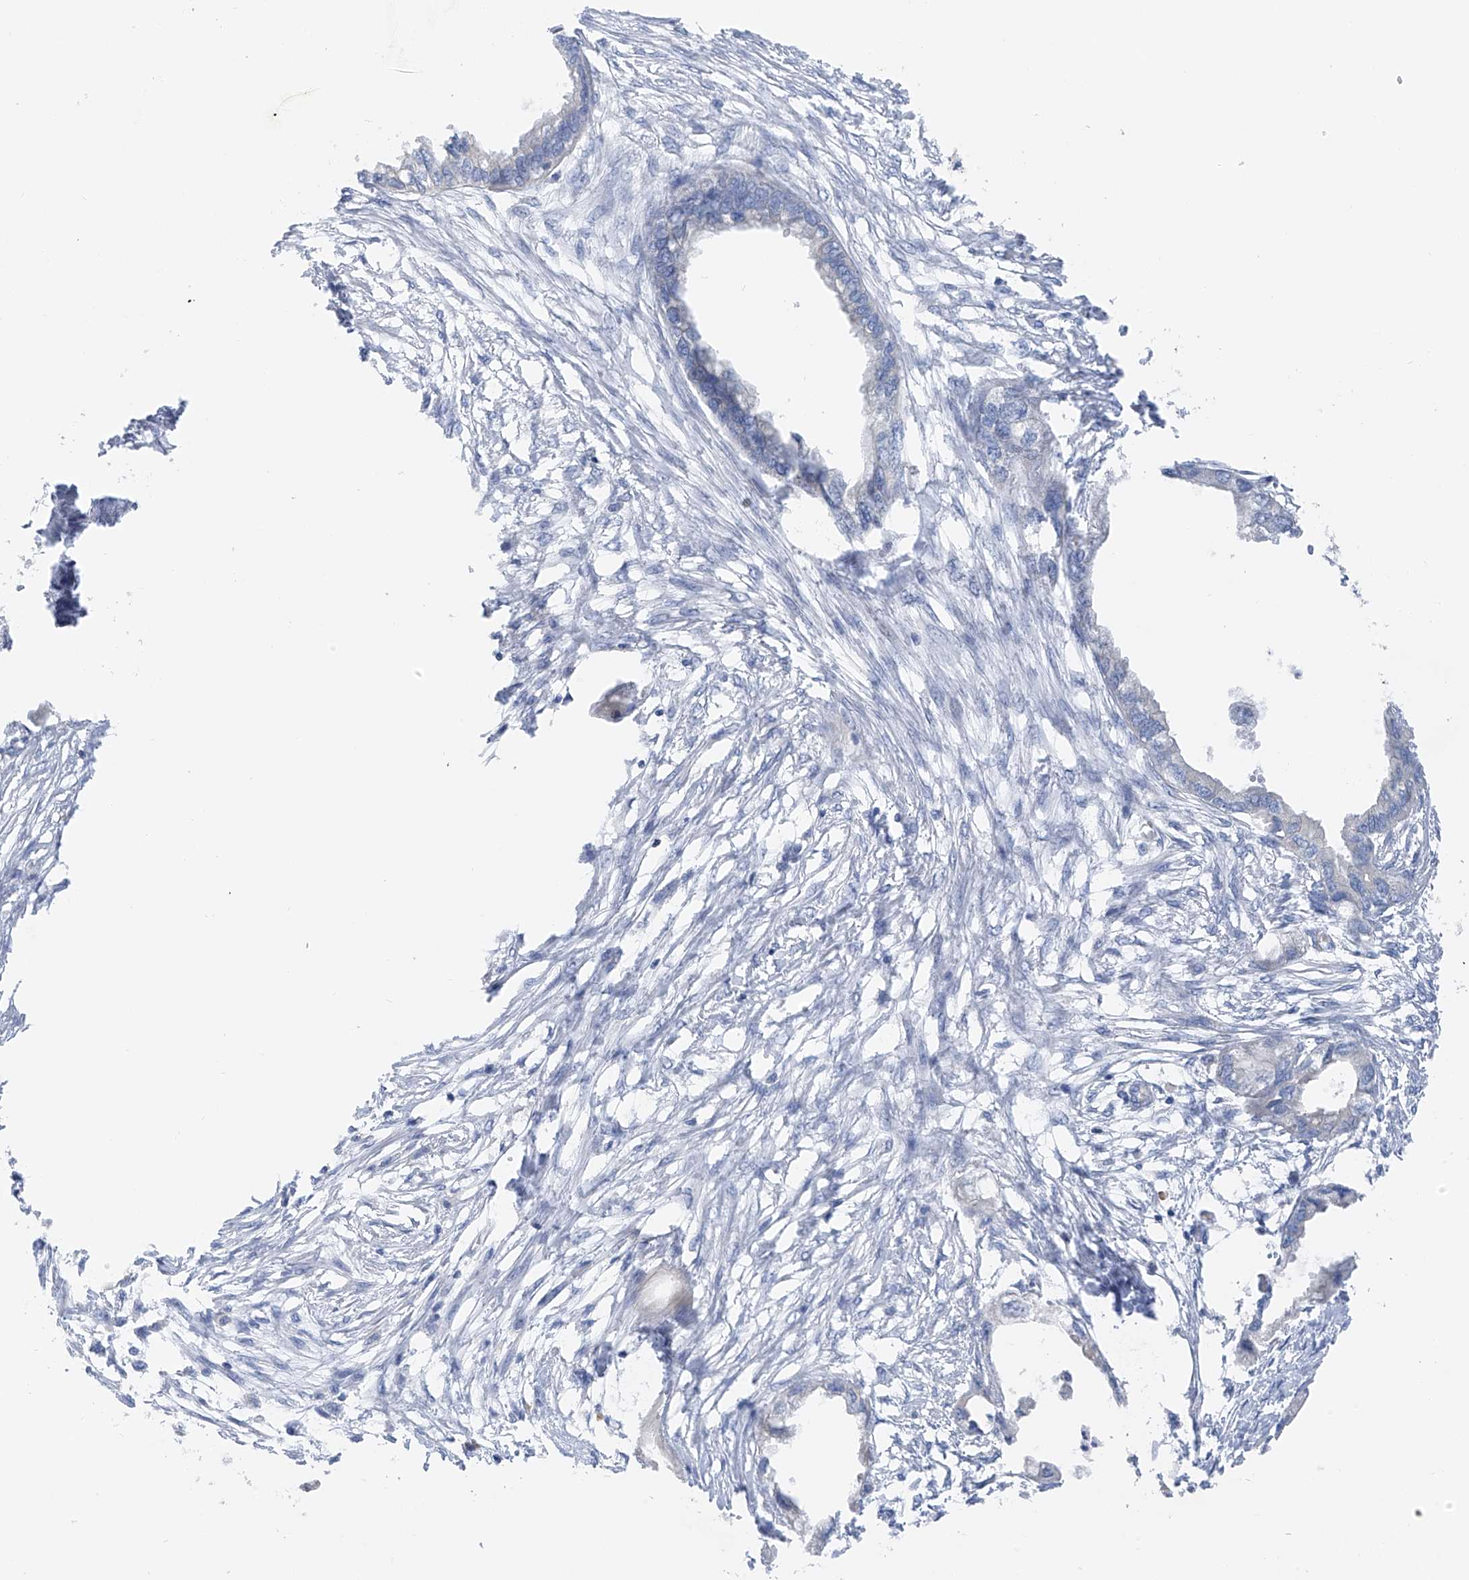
{"staining": {"intensity": "negative", "quantity": "none", "location": "none"}, "tissue": "endometrial cancer", "cell_type": "Tumor cells", "image_type": "cancer", "snomed": [{"axis": "morphology", "description": "Adenocarcinoma, NOS"}, {"axis": "morphology", "description": "Adenocarcinoma, metastatic, NOS"}, {"axis": "topography", "description": "Adipose tissue"}, {"axis": "topography", "description": "Endometrium"}], "caption": "High magnification brightfield microscopy of metastatic adenocarcinoma (endometrial) stained with DAB (3,3'-diaminobenzidine) (brown) and counterstained with hematoxylin (blue): tumor cells show no significant staining.", "gene": "POMGNT2", "patient": {"sex": "female", "age": 67}}